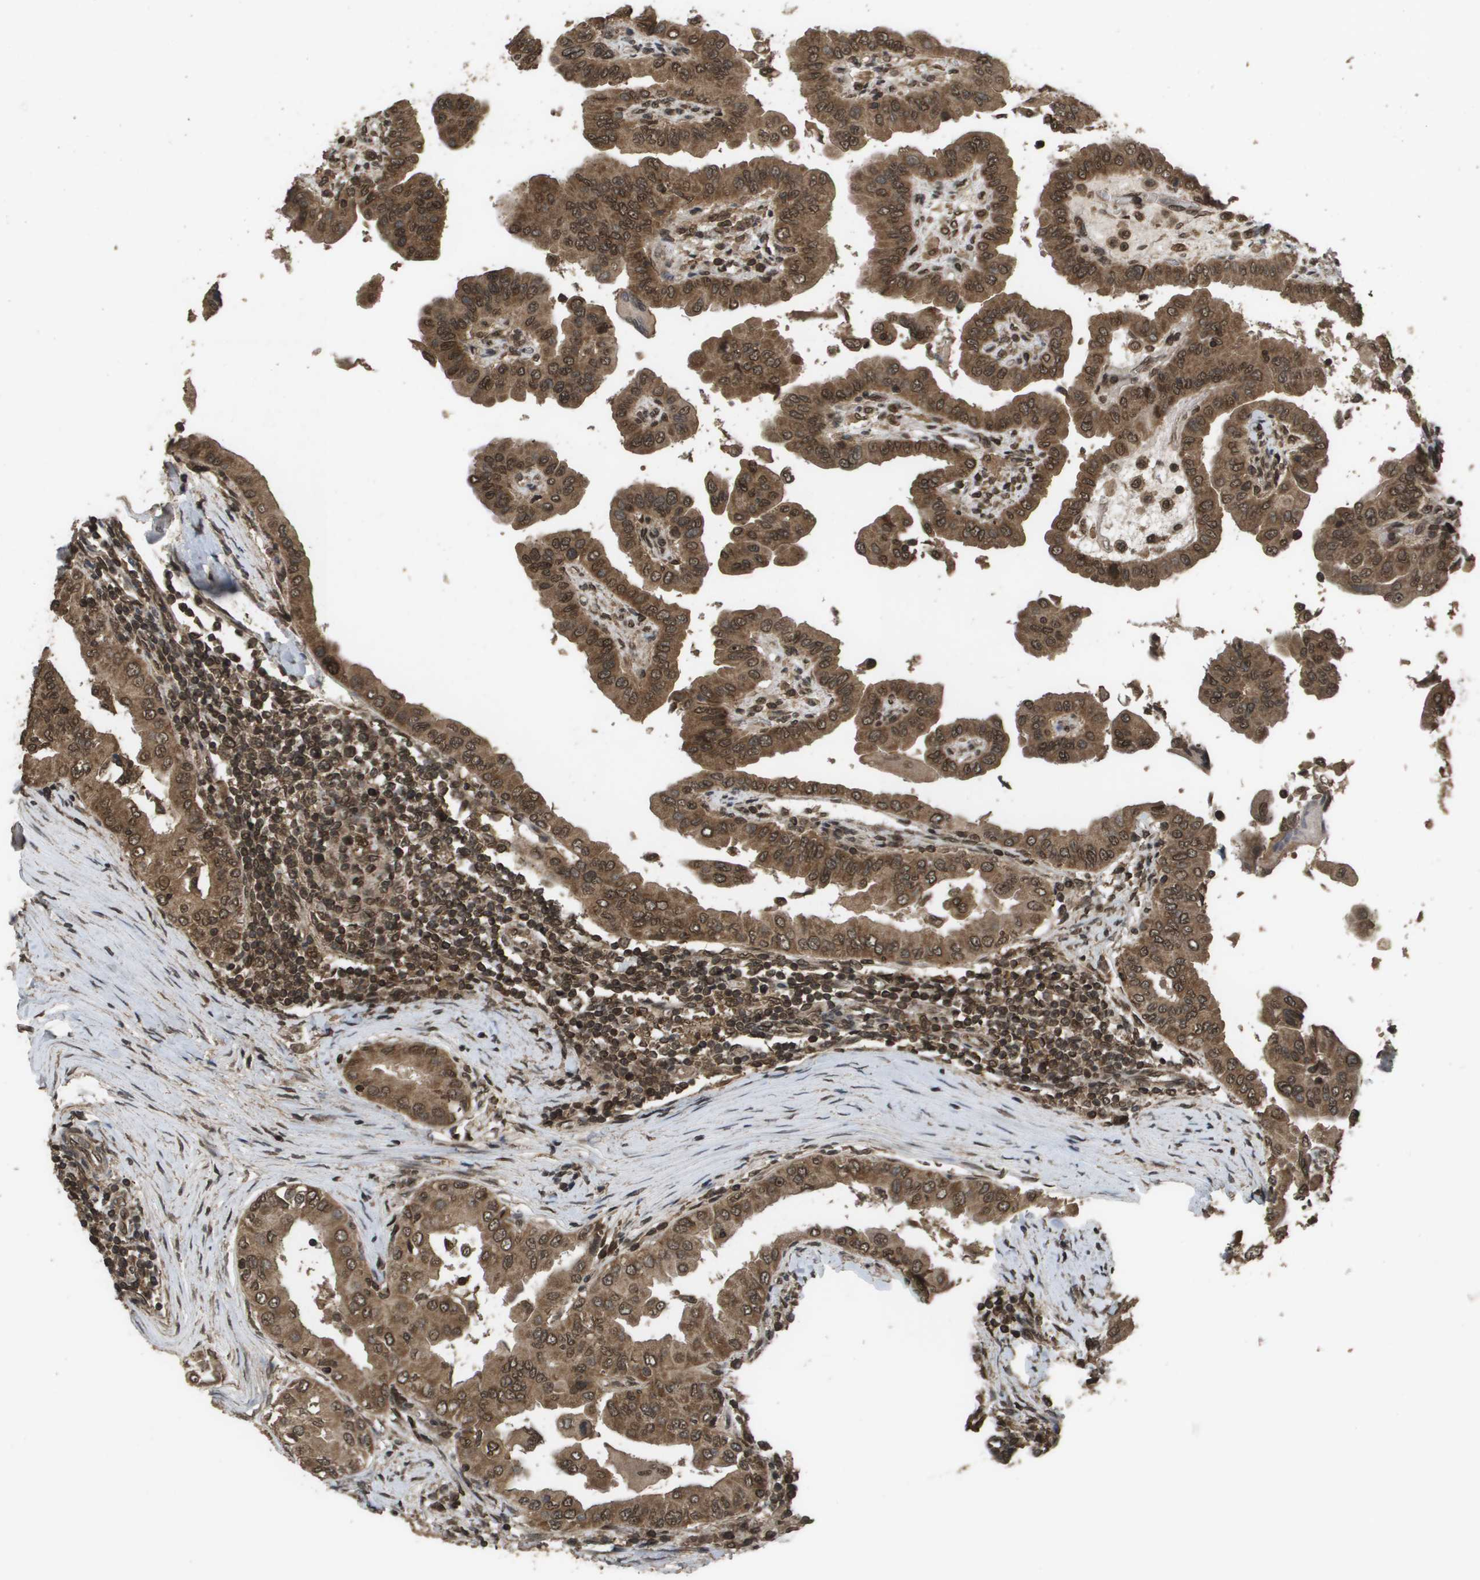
{"staining": {"intensity": "moderate", "quantity": ">75%", "location": "cytoplasmic/membranous,nuclear"}, "tissue": "thyroid cancer", "cell_type": "Tumor cells", "image_type": "cancer", "snomed": [{"axis": "morphology", "description": "Papillary adenocarcinoma, NOS"}, {"axis": "topography", "description": "Thyroid gland"}], "caption": "A histopathology image showing moderate cytoplasmic/membranous and nuclear staining in approximately >75% of tumor cells in thyroid cancer, as visualized by brown immunohistochemical staining.", "gene": "AXIN2", "patient": {"sex": "male", "age": 33}}